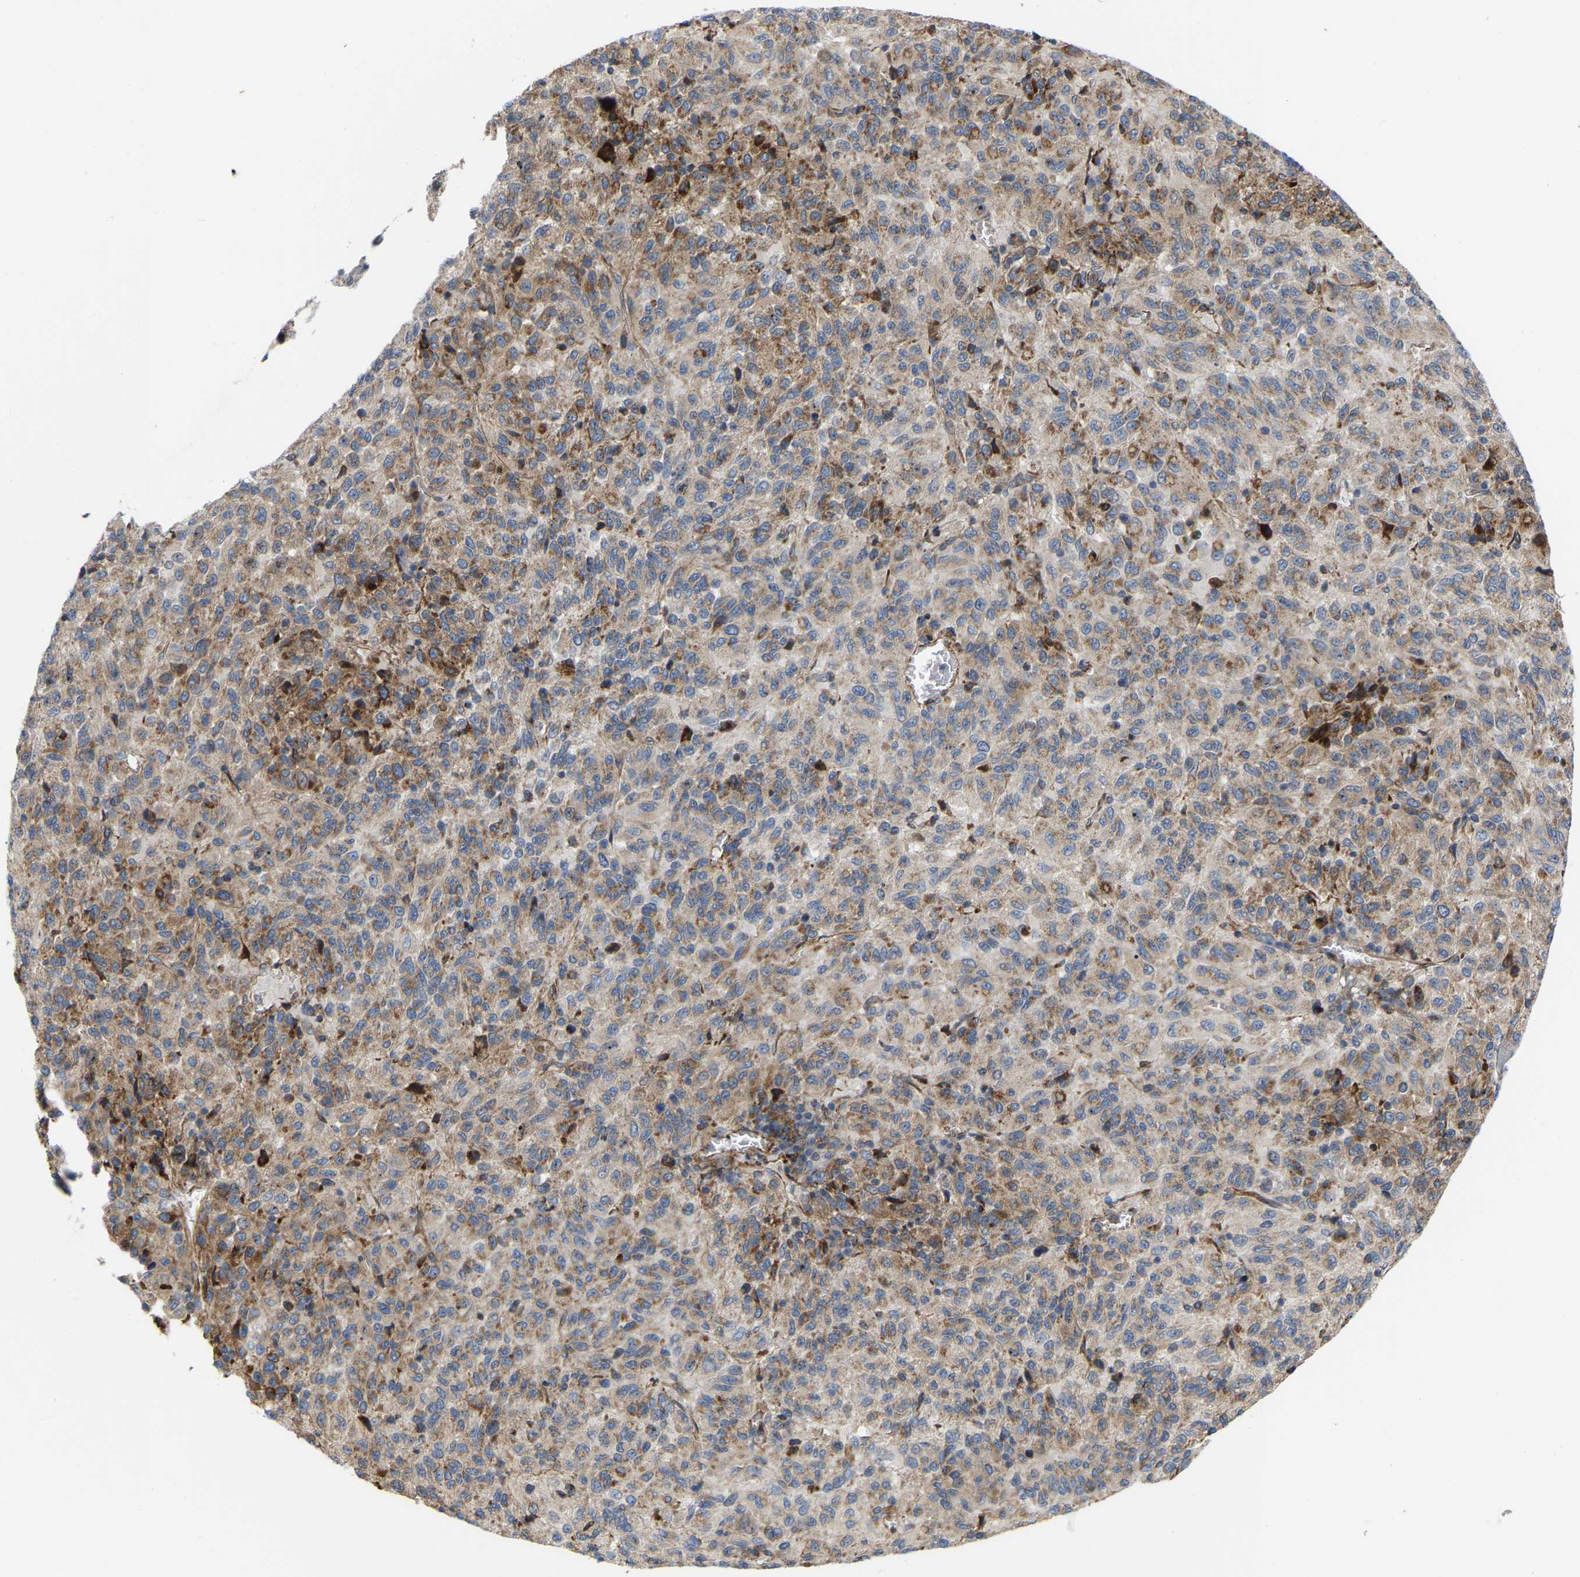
{"staining": {"intensity": "weak", "quantity": ">75%", "location": "cytoplasmic/membranous"}, "tissue": "melanoma", "cell_type": "Tumor cells", "image_type": "cancer", "snomed": [{"axis": "morphology", "description": "Malignant melanoma, Metastatic site"}, {"axis": "topography", "description": "Lung"}], "caption": "This photomicrograph demonstrates immunohistochemistry staining of human malignant melanoma (metastatic site), with low weak cytoplasmic/membranous expression in approximately >75% of tumor cells.", "gene": "TOR1B", "patient": {"sex": "male", "age": 64}}